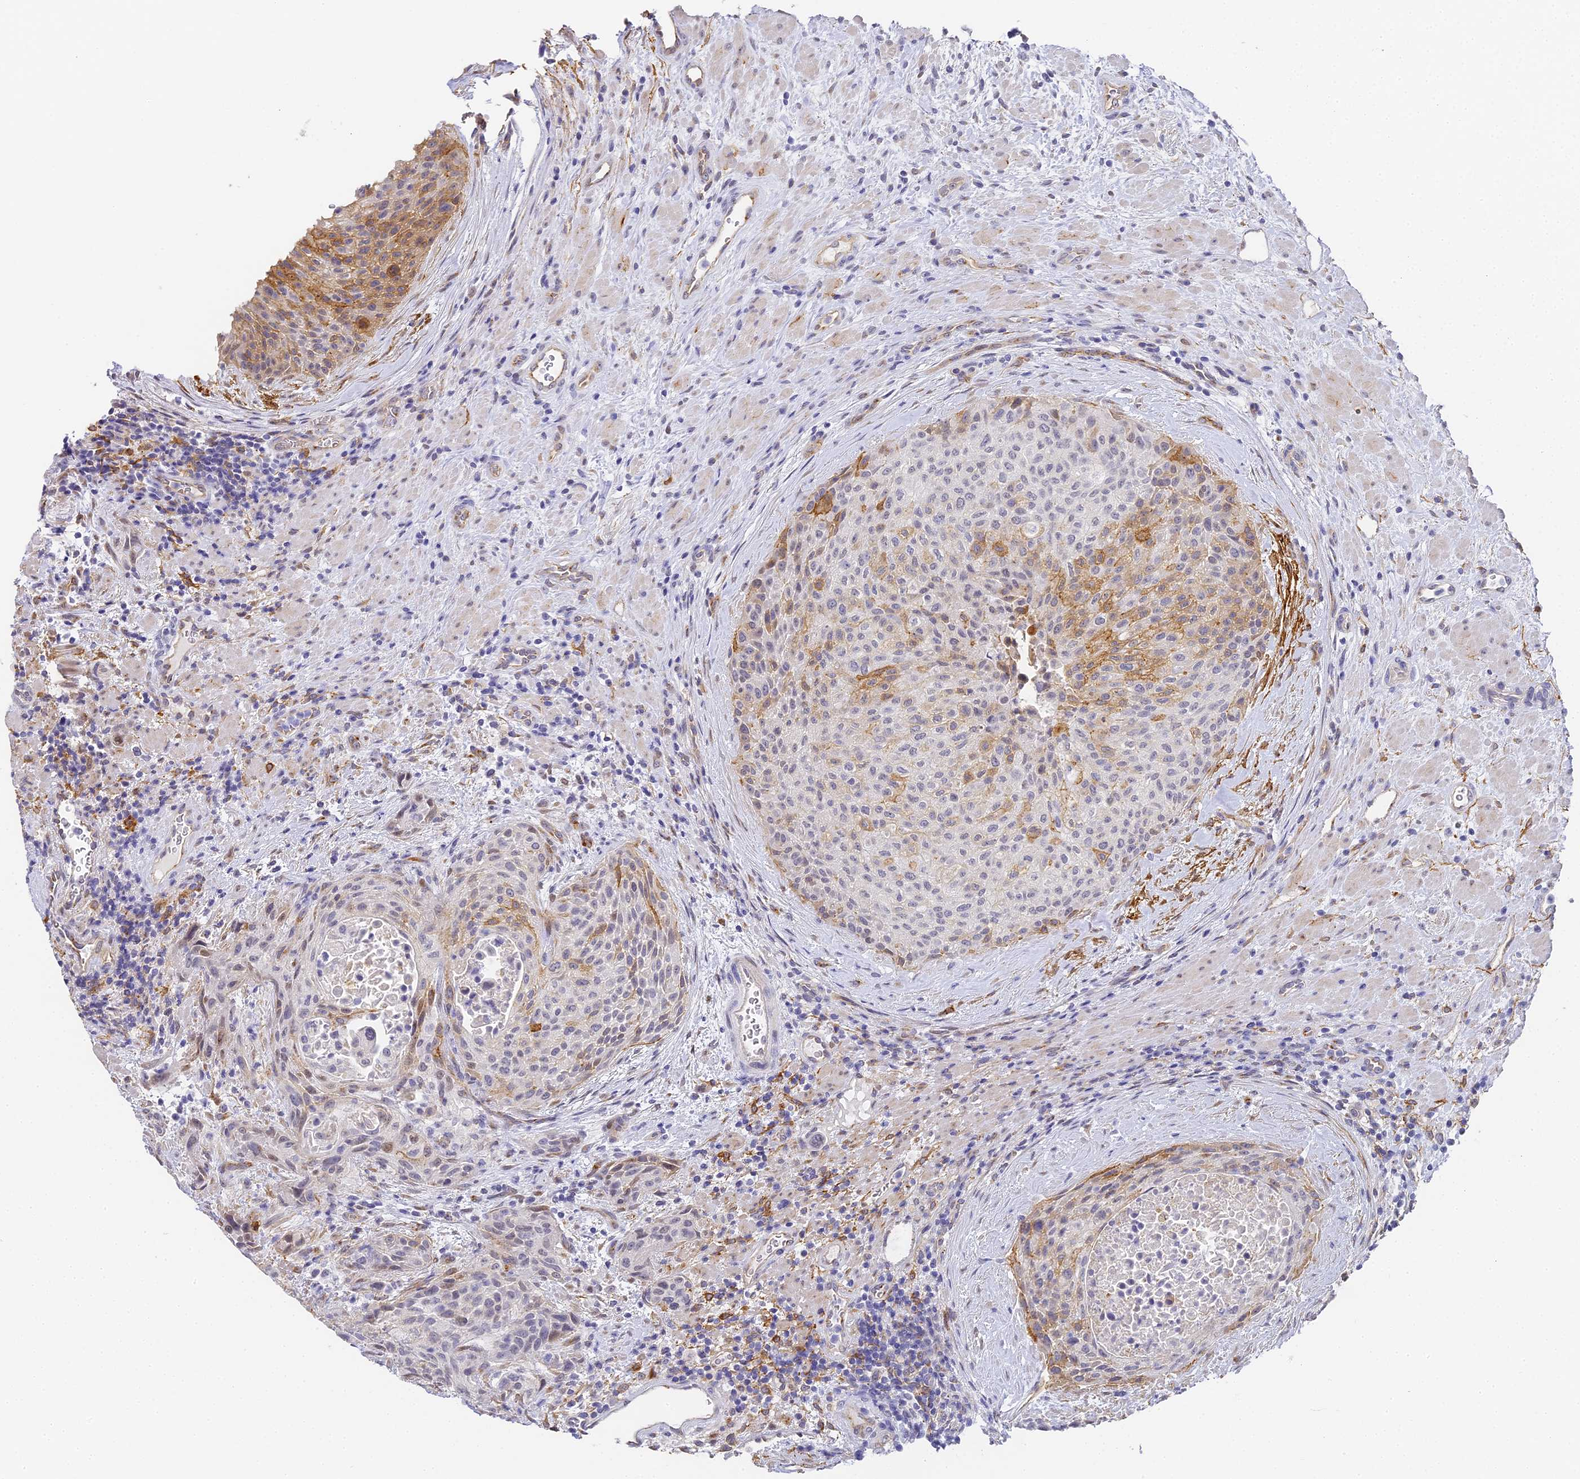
{"staining": {"intensity": "moderate", "quantity": "<25%", "location": "cytoplasmic/membranous"}, "tissue": "urothelial cancer", "cell_type": "Tumor cells", "image_type": "cancer", "snomed": [{"axis": "morphology", "description": "Normal tissue, NOS"}, {"axis": "morphology", "description": "Urothelial carcinoma, NOS"}, {"axis": "topography", "description": "Urinary bladder"}, {"axis": "topography", "description": "Peripheral nerve tissue"}], "caption": "The immunohistochemical stain labels moderate cytoplasmic/membranous staining in tumor cells of urothelial cancer tissue. (brown staining indicates protein expression, while blue staining denotes nuclei).", "gene": "GJA1", "patient": {"sex": "male", "age": 35}}